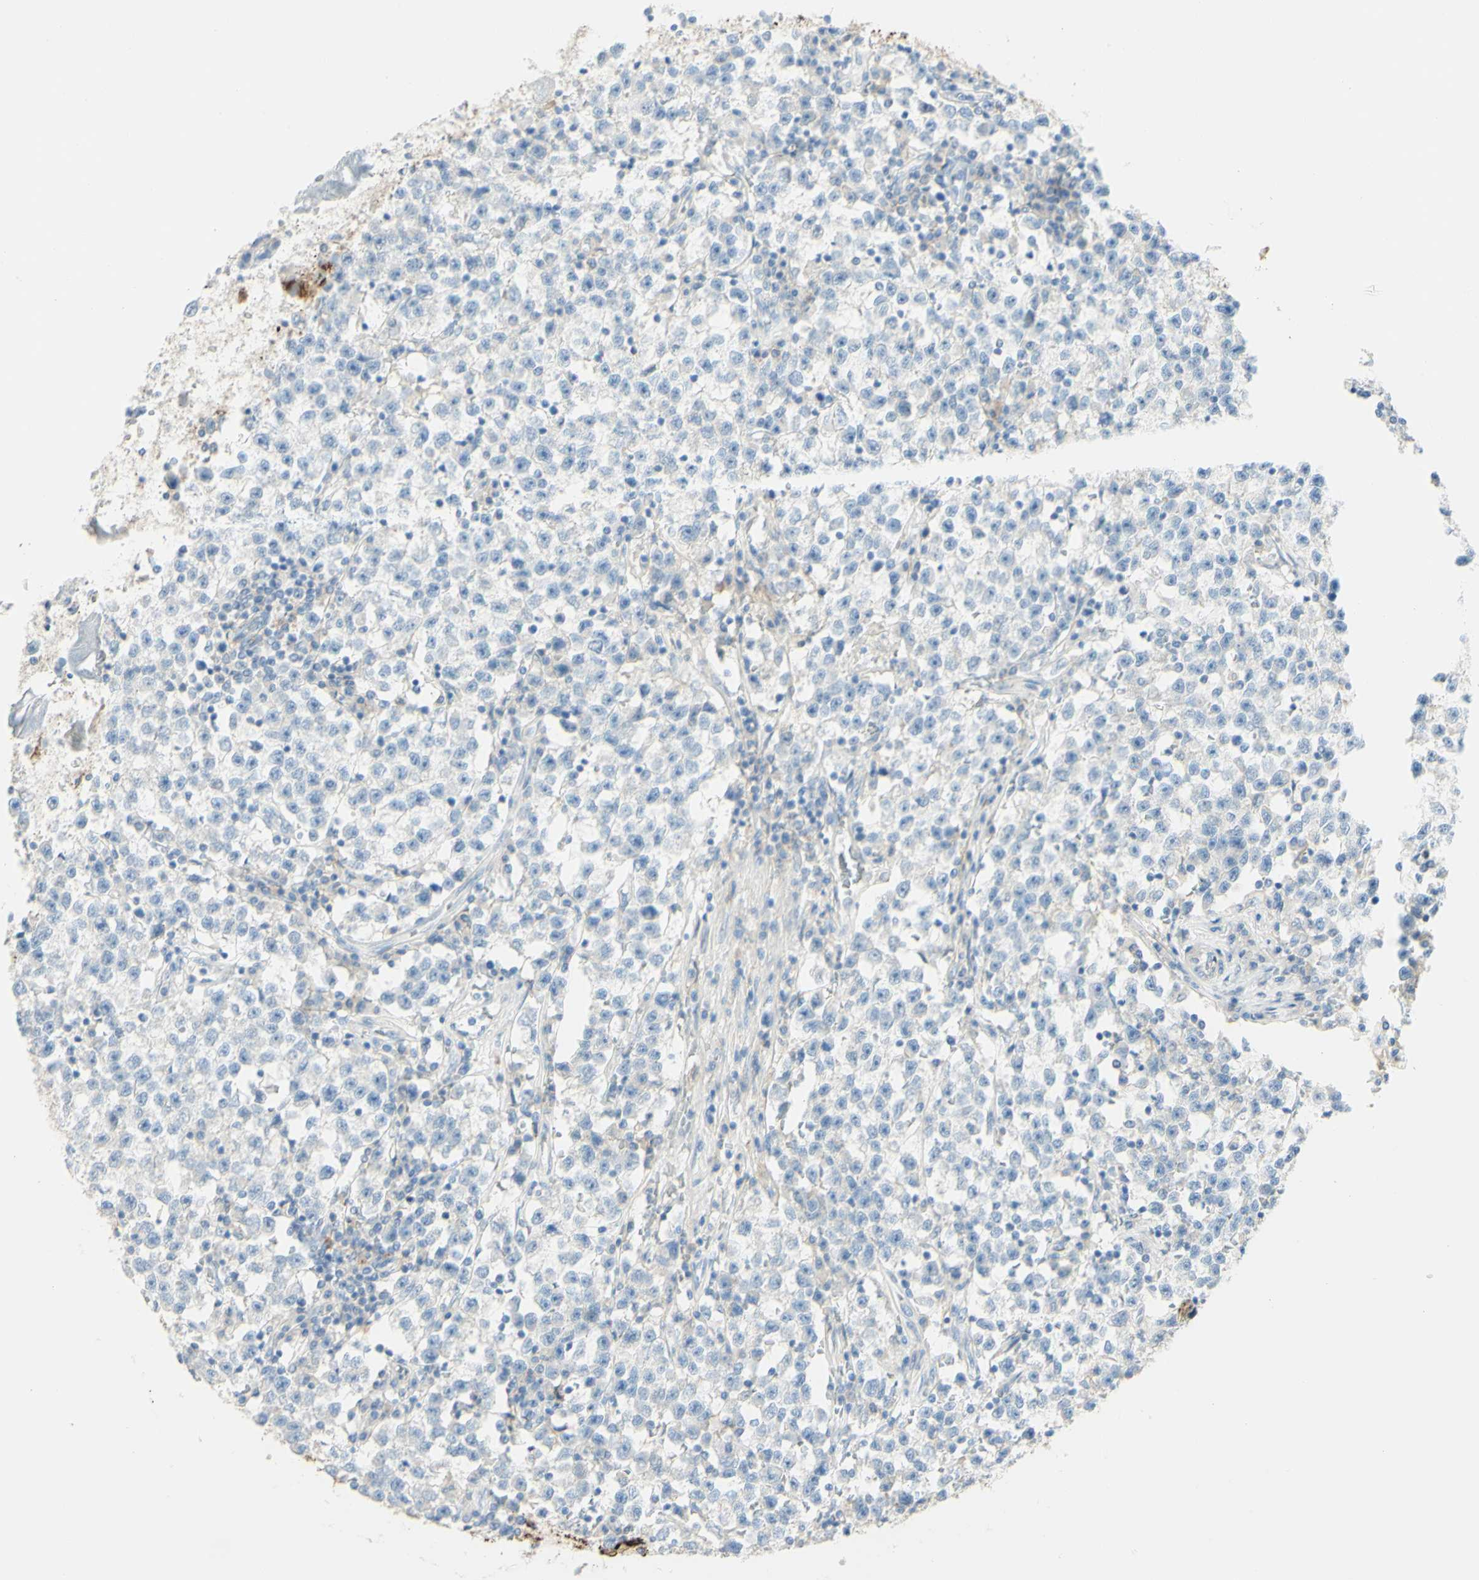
{"staining": {"intensity": "negative", "quantity": "none", "location": "none"}, "tissue": "testis cancer", "cell_type": "Tumor cells", "image_type": "cancer", "snomed": [{"axis": "morphology", "description": "Seminoma, NOS"}, {"axis": "topography", "description": "Testis"}], "caption": "Histopathology image shows no protein expression in tumor cells of testis seminoma tissue.", "gene": "ALCAM", "patient": {"sex": "male", "age": 22}}